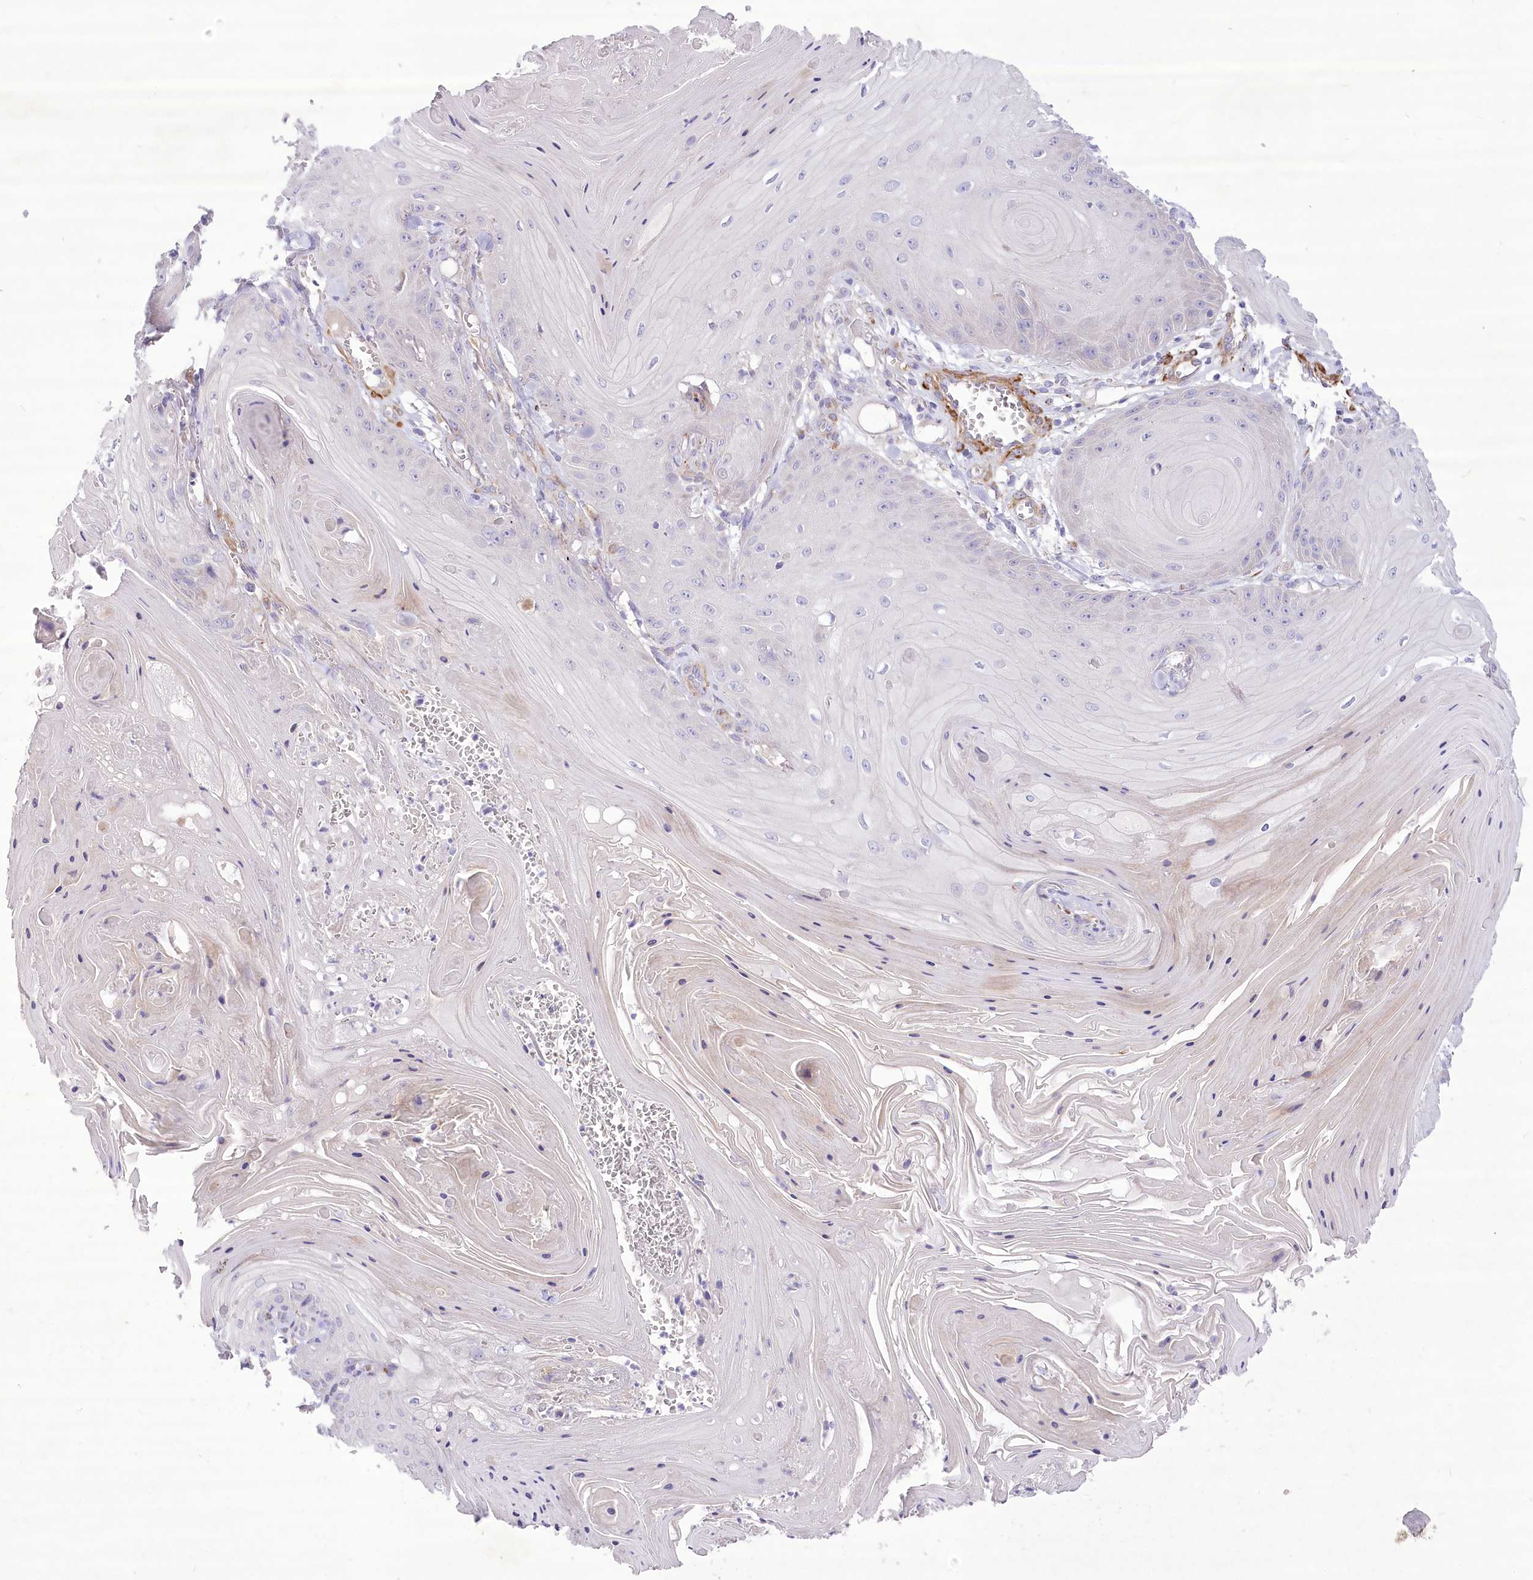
{"staining": {"intensity": "negative", "quantity": "none", "location": "none"}, "tissue": "skin cancer", "cell_type": "Tumor cells", "image_type": "cancer", "snomed": [{"axis": "morphology", "description": "Squamous cell carcinoma, NOS"}, {"axis": "topography", "description": "Skin"}], "caption": "An image of human squamous cell carcinoma (skin) is negative for staining in tumor cells.", "gene": "ANGPTL3", "patient": {"sex": "male", "age": 74}}